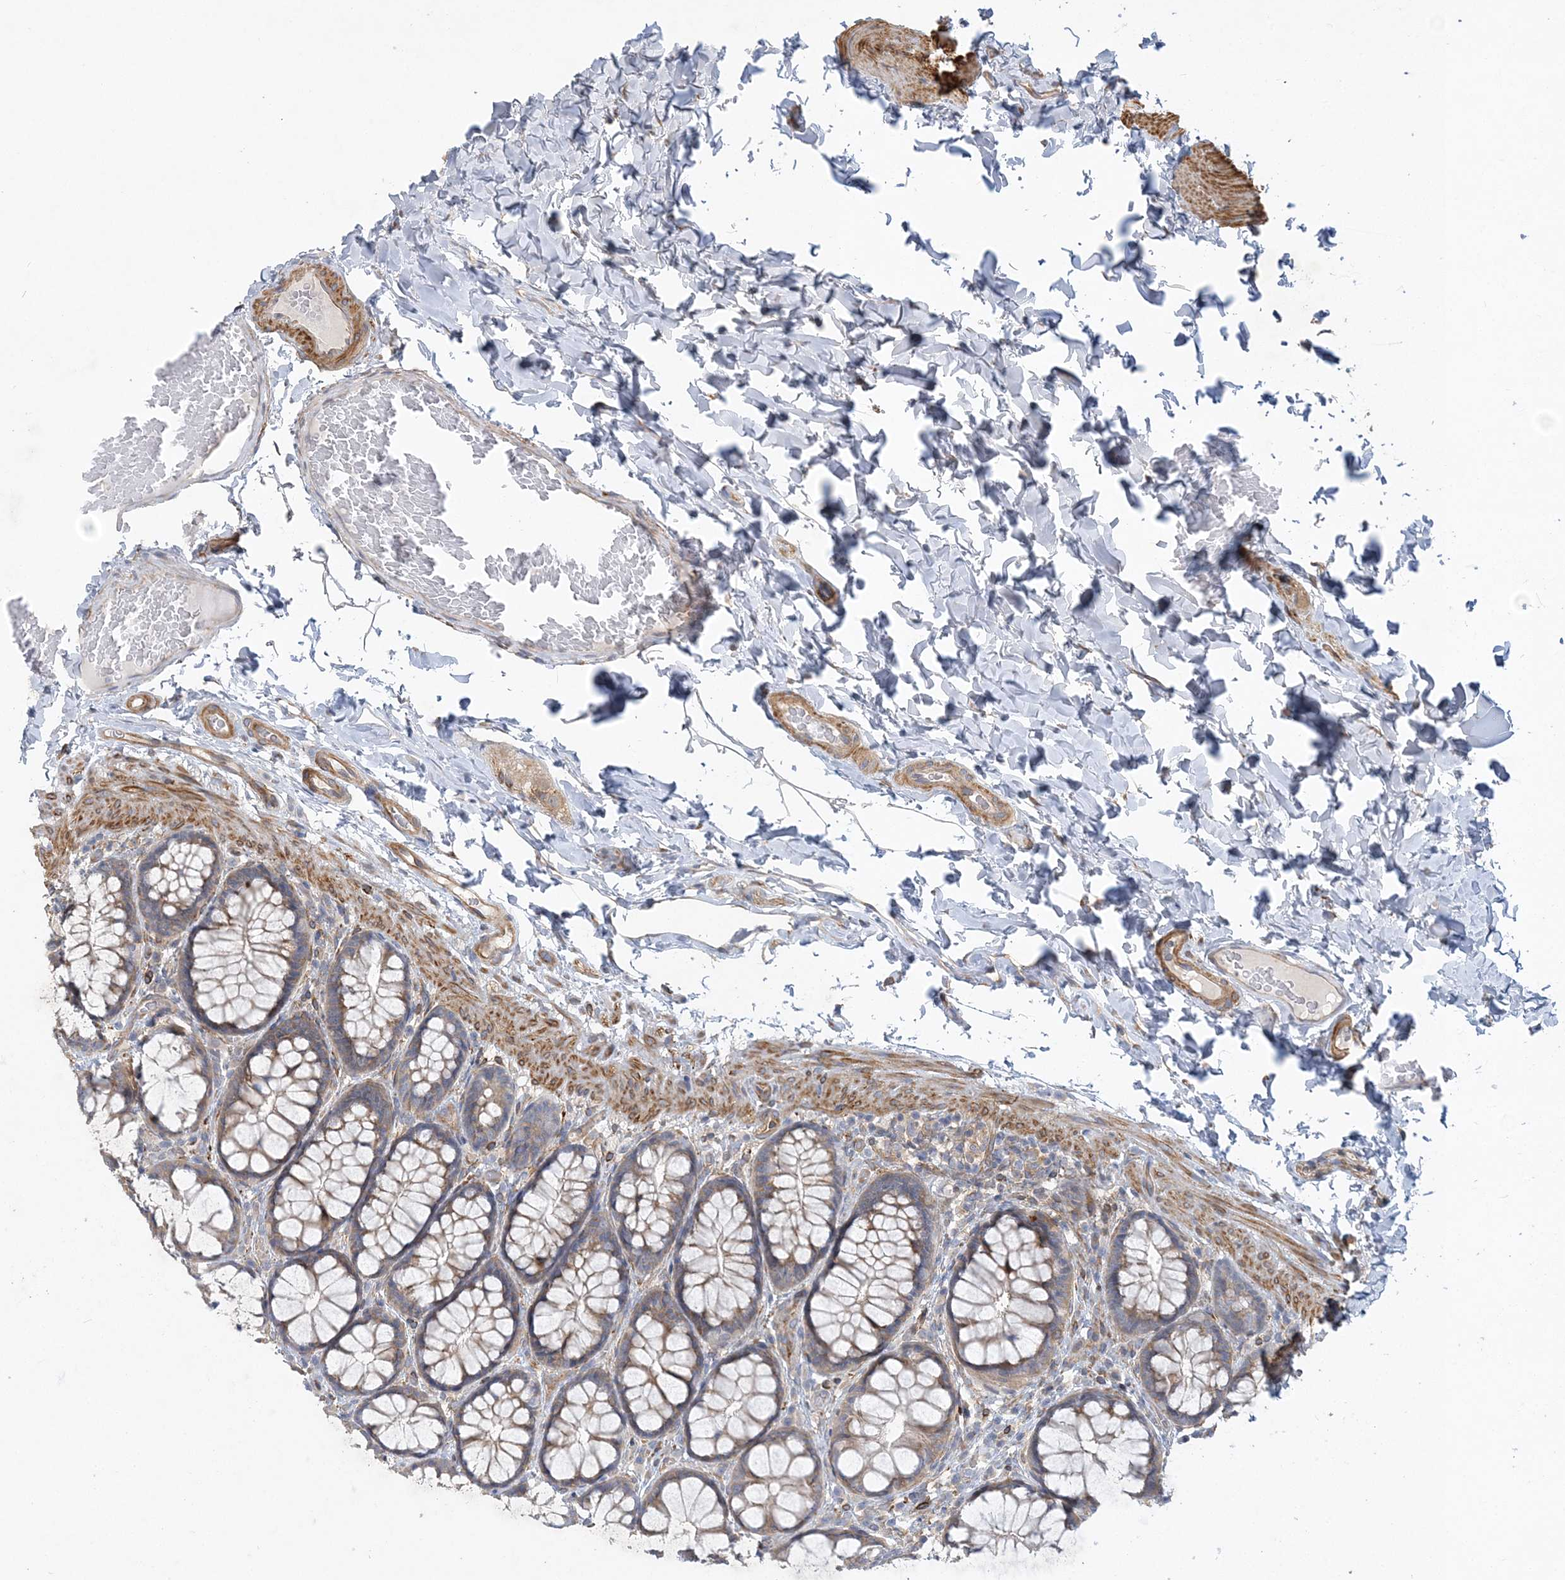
{"staining": {"intensity": "moderate", "quantity": ">75%", "location": "cytoplasmic/membranous"}, "tissue": "colon", "cell_type": "Endothelial cells", "image_type": "normal", "snomed": [{"axis": "morphology", "description": "Normal tissue, NOS"}, {"axis": "topography", "description": "Colon"}], "caption": "Immunohistochemistry image of benign colon: colon stained using IHC demonstrates medium levels of moderate protein expression localized specifically in the cytoplasmic/membranous of endothelial cells, appearing as a cytoplasmic/membranous brown color.", "gene": "MAP4K5", "patient": {"sex": "male", "age": 47}}